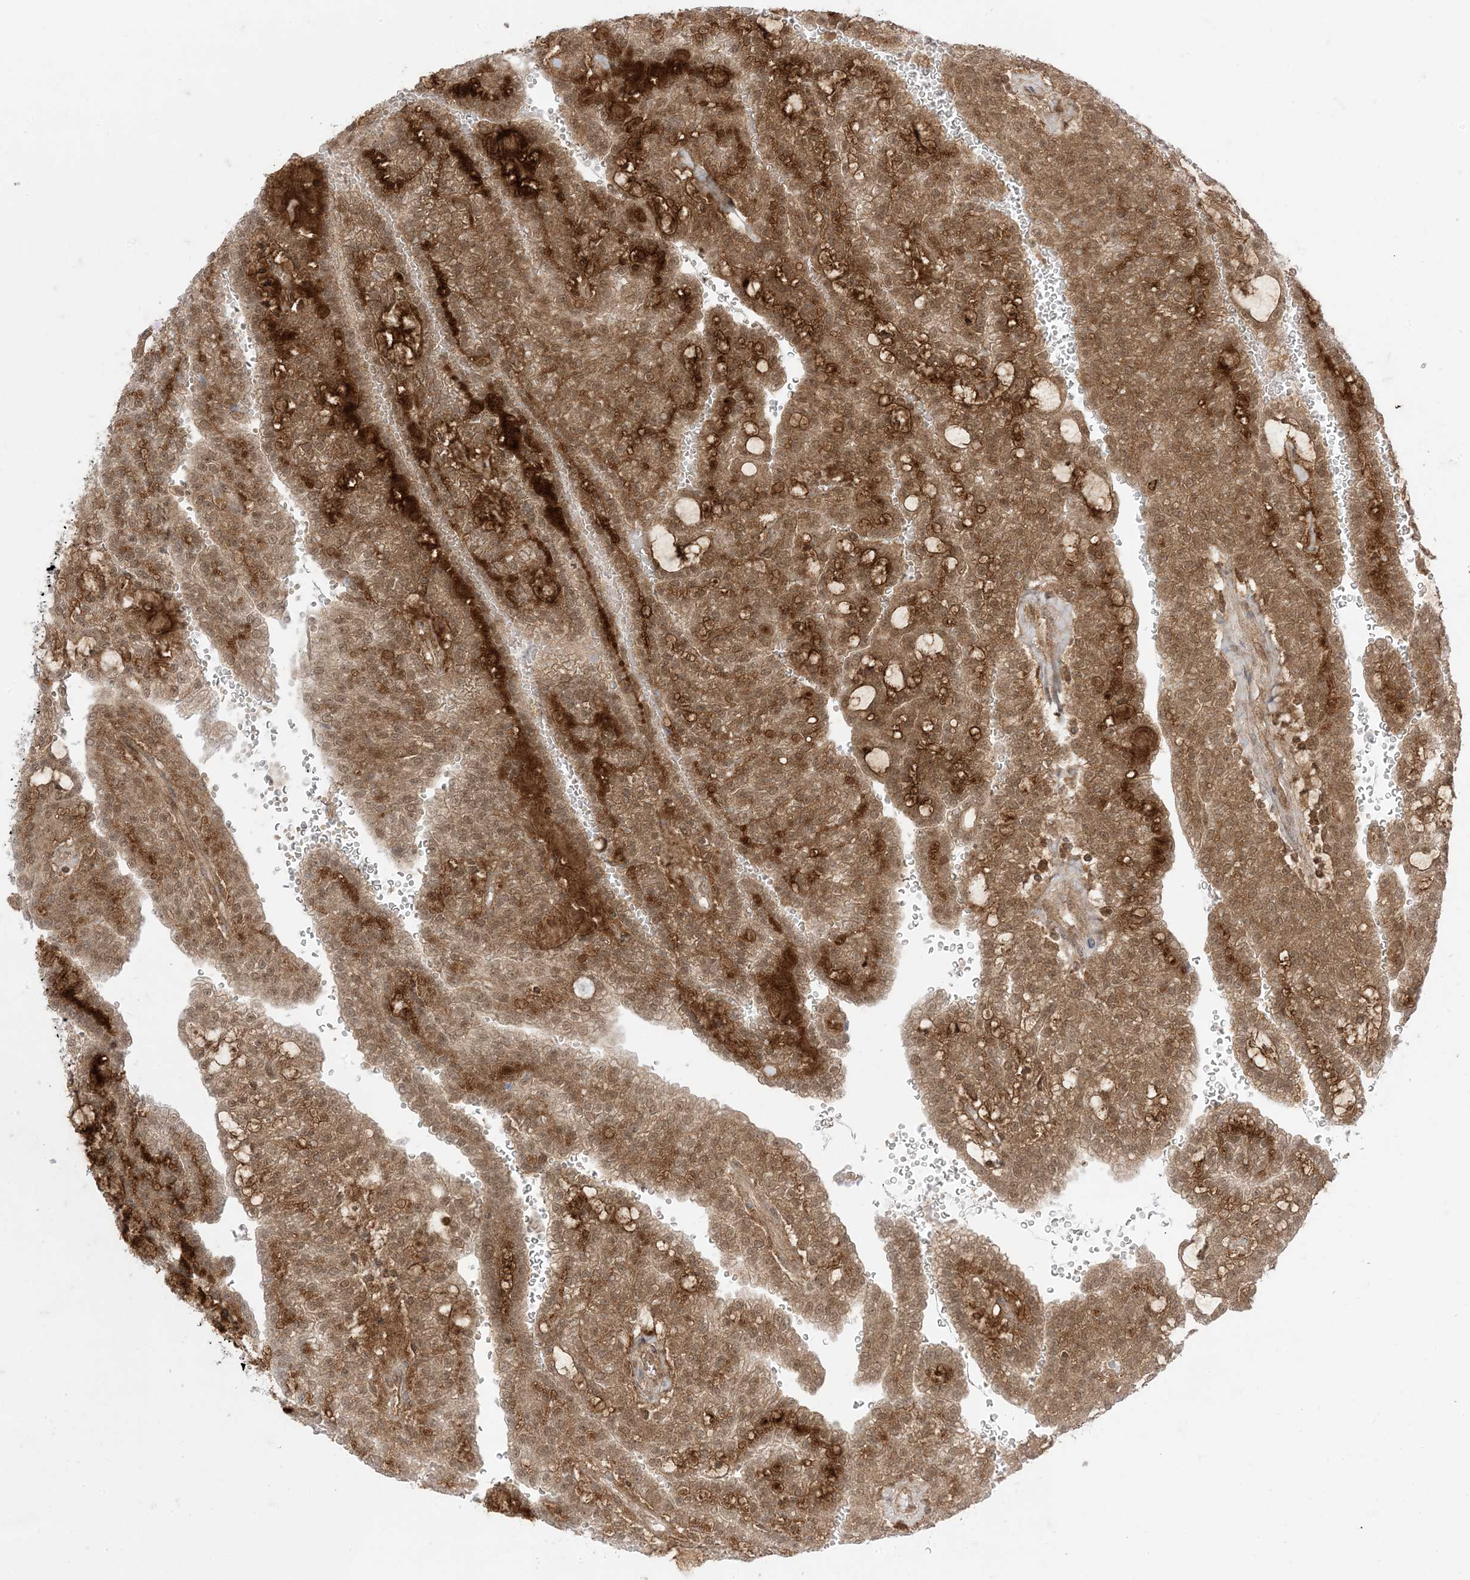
{"staining": {"intensity": "moderate", "quantity": ">75%", "location": "cytoplasmic/membranous,nuclear"}, "tissue": "renal cancer", "cell_type": "Tumor cells", "image_type": "cancer", "snomed": [{"axis": "morphology", "description": "Adenocarcinoma, NOS"}, {"axis": "topography", "description": "Kidney"}], "caption": "Brown immunohistochemical staining in adenocarcinoma (renal) demonstrates moderate cytoplasmic/membranous and nuclear positivity in approximately >75% of tumor cells.", "gene": "PTPA", "patient": {"sex": "male", "age": 63}}